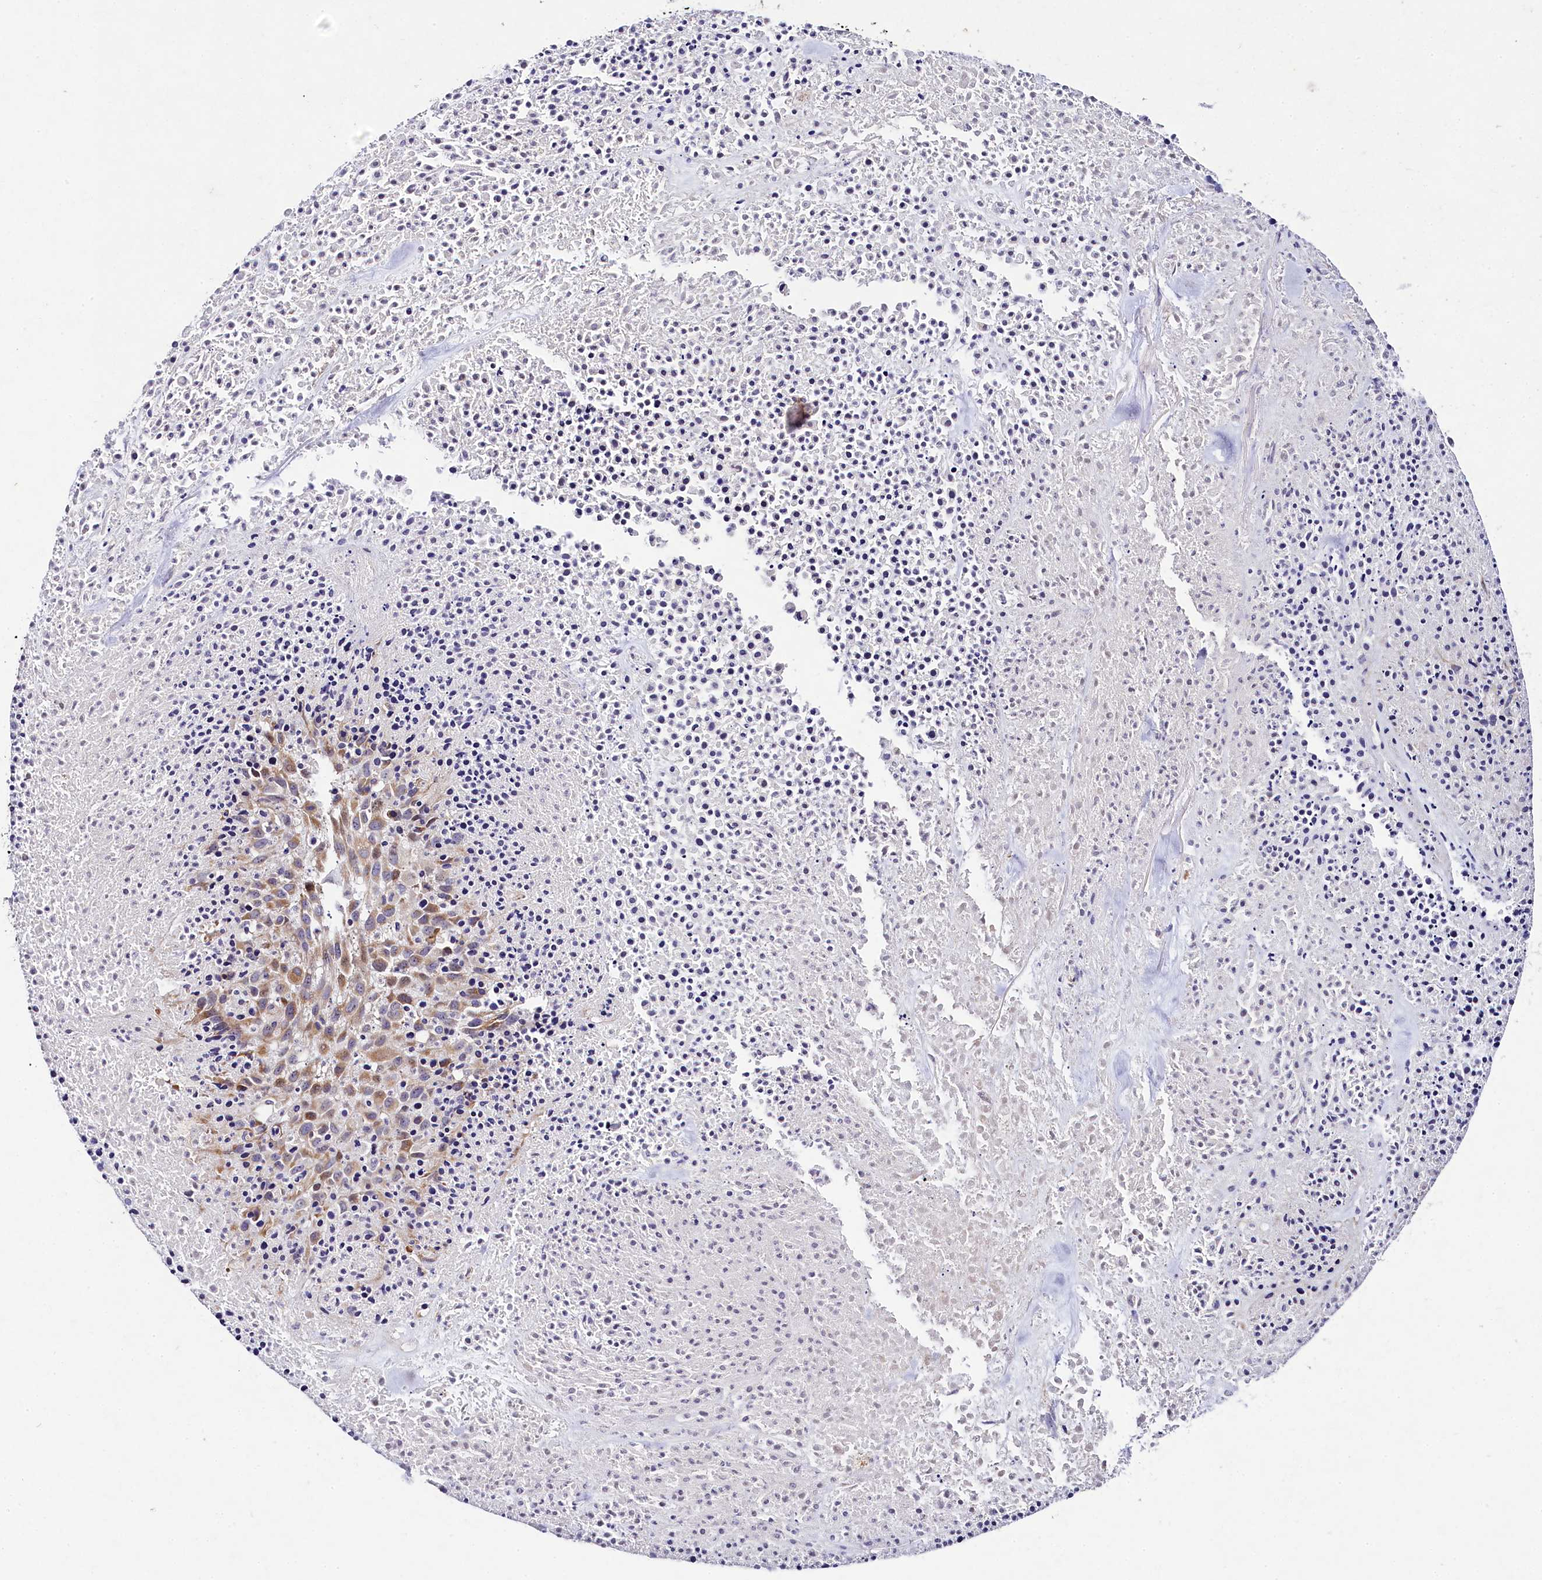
{"staining": {"intensity": "moderate", "quantity": "<25%", "location": "cytoplasmic/membranous"}, "tissue": "melanoma", "cell_type": "Tumor cells", "image_type": "cancer", "snomed": [{"axis": "morphology", "description": "Malignant melanoma, Metastatic site"}, {"axis": "topography", "description": "Skin"}], "caption": "Moderate cytoplasmic/membranous positivity for a protein is present in about <25% of tumor cells of melanoma using IHC.", "gene": "FXYD6", "patient": {"sex": "female", "age": 81}}